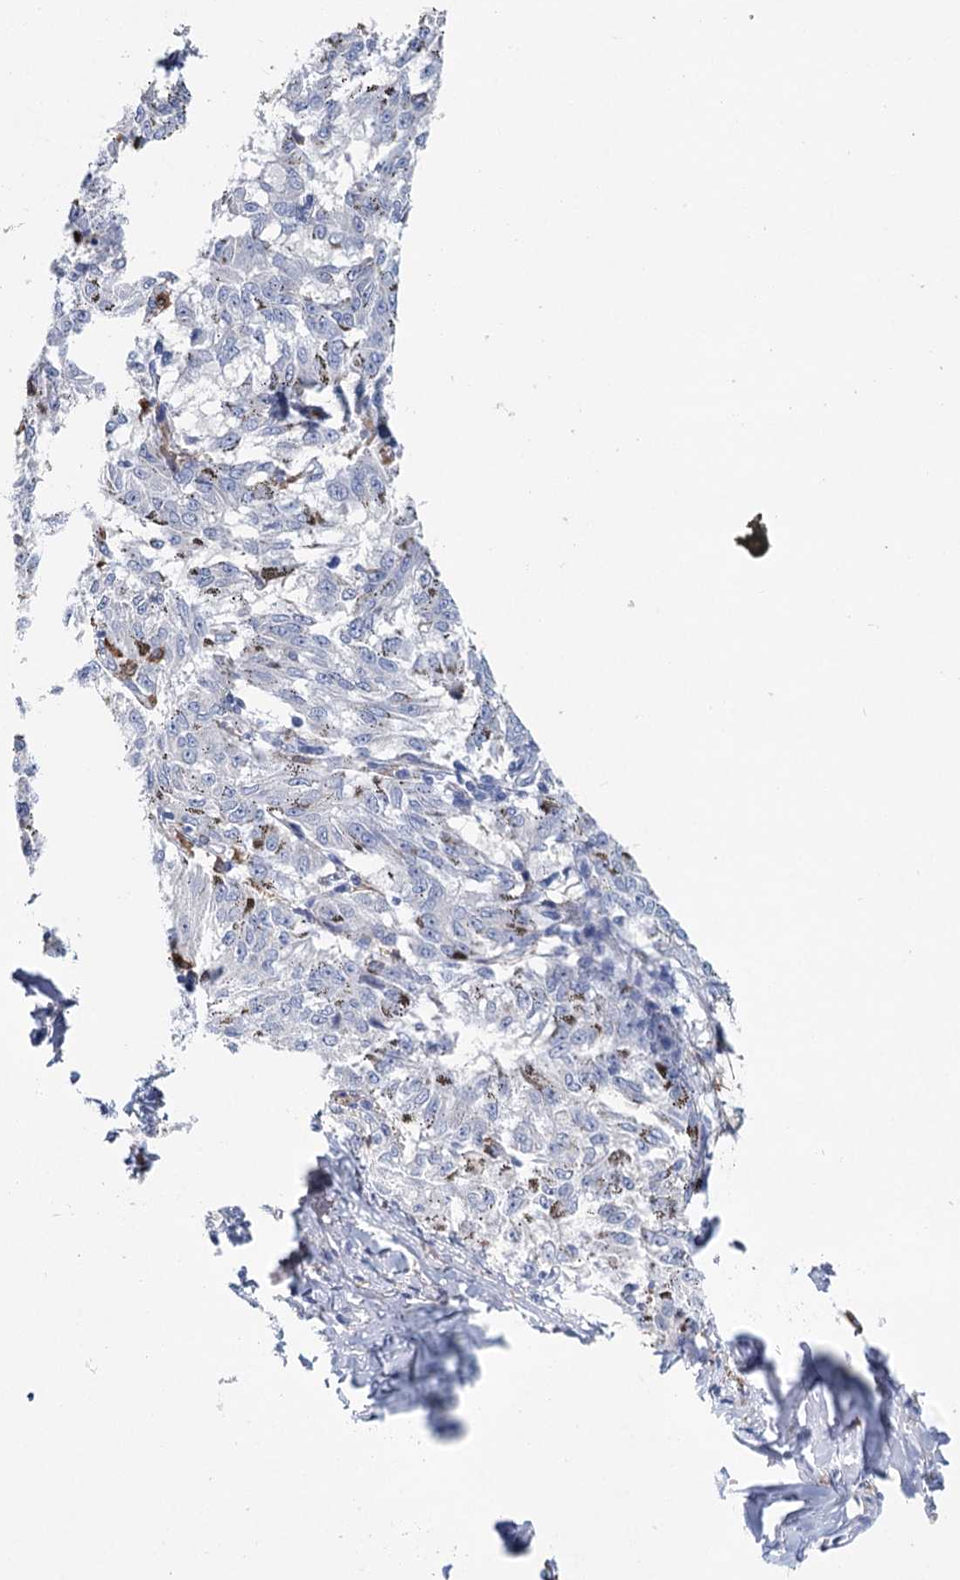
{"staining": {"intensity": "negative", "quantity": "none", "location": "none"}, "tissue": "melanoma", "cell_type": "Tumor cells", "image_type": "cancer", "snomed": [{"axis": "morphology", "description": "Malignant melanoma, NOS"}, {"axis": "topography", "description": "Skin"}], "caption": "This is an immunohistochemistry (IHC) image of human melanoma. There is no expression in tumor cells.", "gene": "METTL7B", "patient": {"sex": "female", "age": 72}}